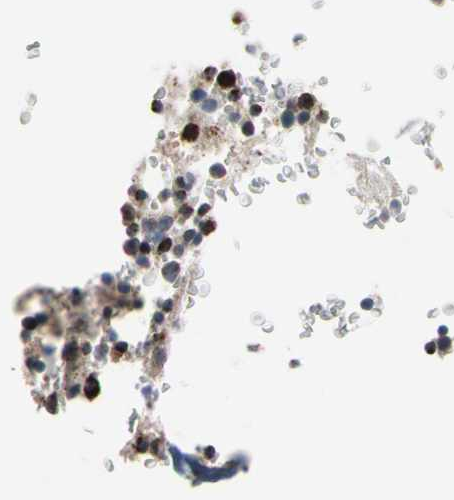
{"staining": {"intensity": "strong", "quantity": "<25%", "location": "cytoplasmic/membranous"}, "tissue": "bone marrow", "cell_type": "Hematopoietic cells", "image_type": "normal", "snomed": [{"axis": "morphology", "description": "Normal tissue, NOS"}, {"axis": "topography", "description": "Bone marrow"}], "caption": "Immunohistochemistry staining of normal bone marrow, which exhibits medium levels of strong cytoplasmic/membranous expression in approximately <25% of hematopoietic cells indicating strong cytoplasmic/membranous protein expression. The staining was performed using DAB (3,3'-diaminobenzidine) (brown) for protein detection and nuclei were counterstained in hematoxylin (blue).", "gene": "FAM110B", "patient": {"sex": "female", "age": 73}}